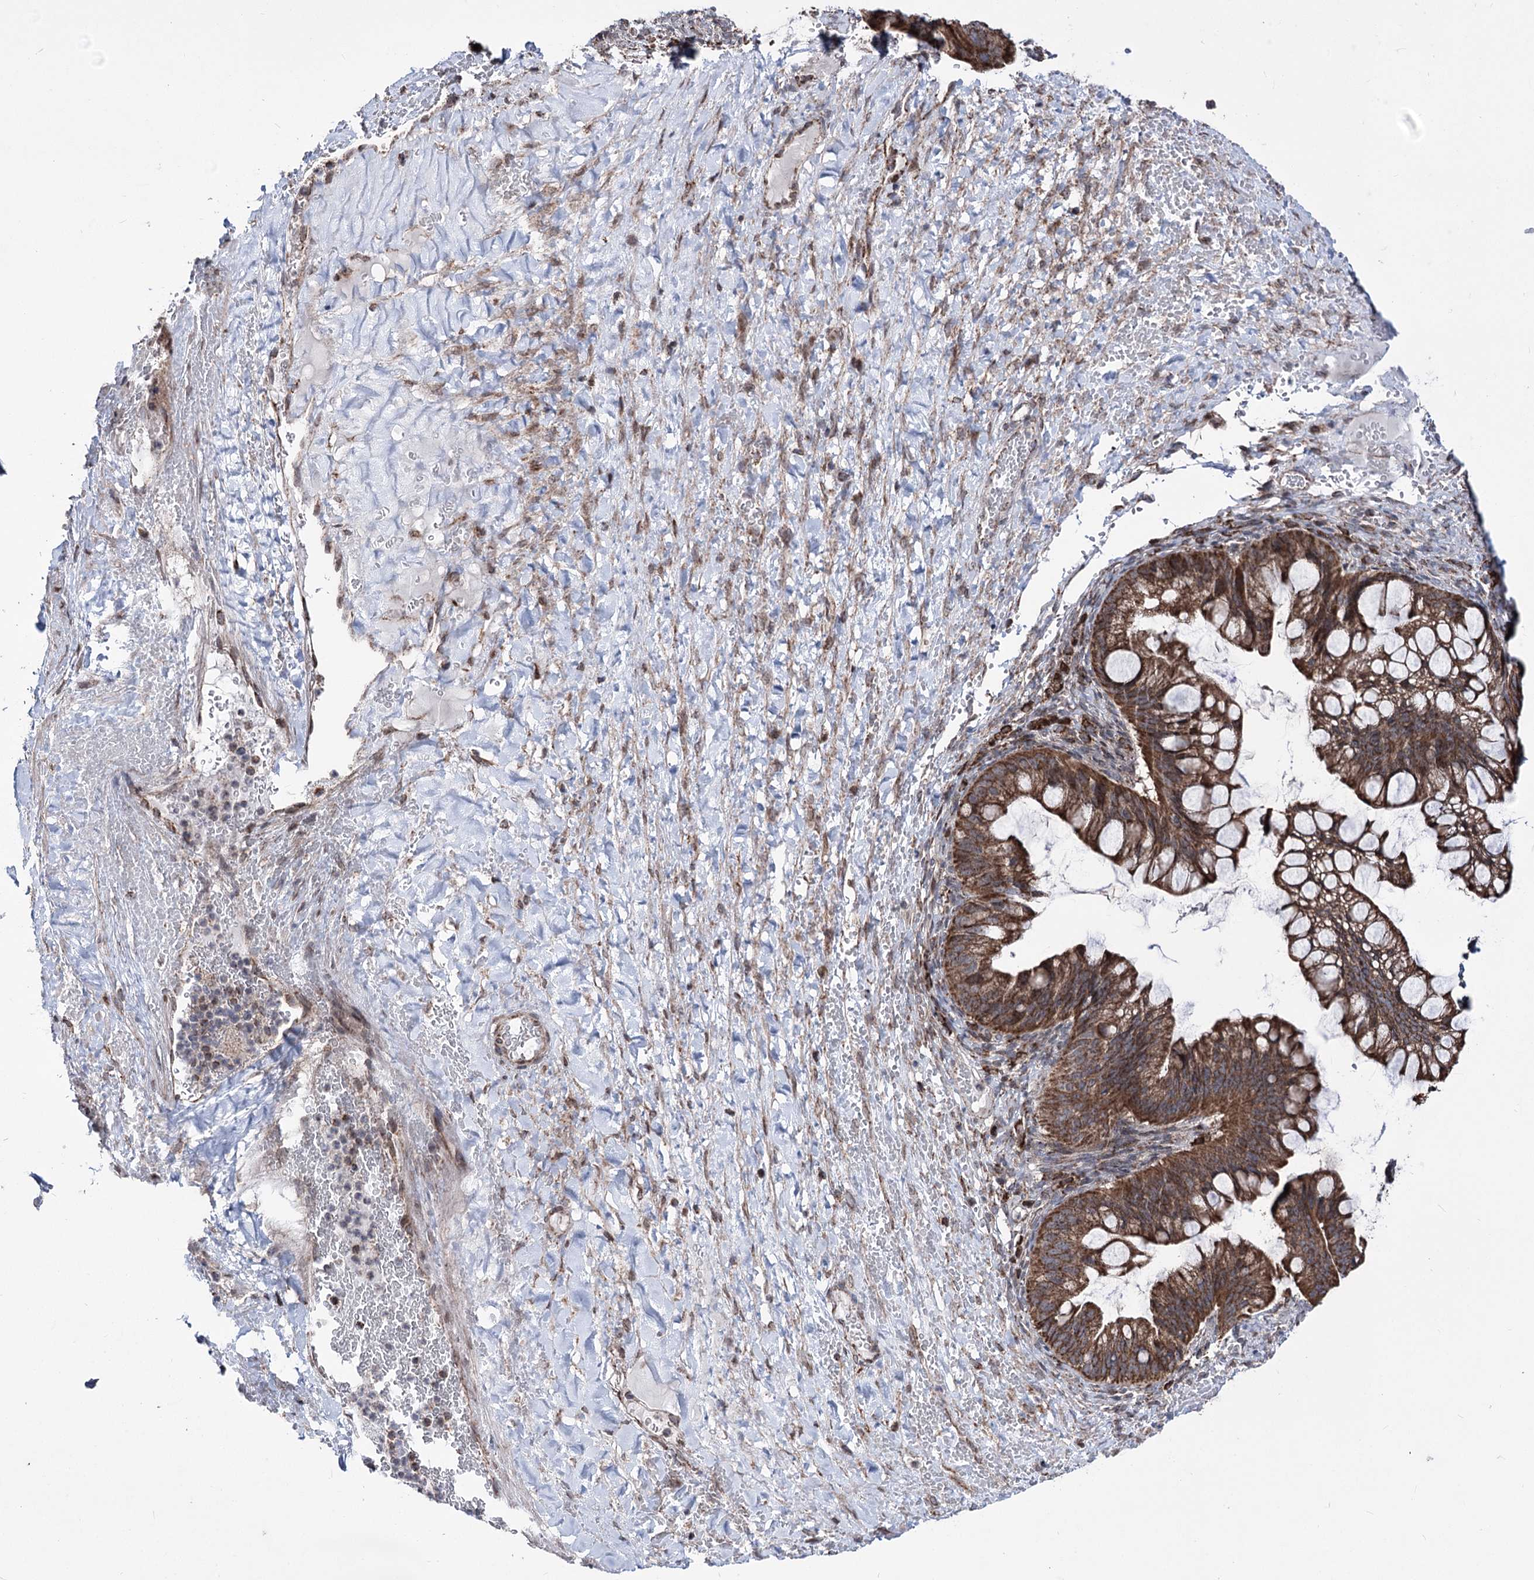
{"staining": {"intensity": "strong", "quantity": ">75%", "location": "cytoplasmic/membranous"}, "tissue": "ovarian cancer", "cell_type": "Tumor cells", "image_type": "cancer", "snomed": [{"axis": "morphology", "description": "Cystadenocarcinoma, mucinous, NOS"}, {"axis": "topography", "description": "Ovary"}], "caption": "Protein staining shows strong cytoplasmic/membranous positivity in approximately >75% of tumor cells in ovarian mucinous cystadenocarcinoma.", "gene": "CREB3L4", "patient": {"sex": "female", "age": 73}}